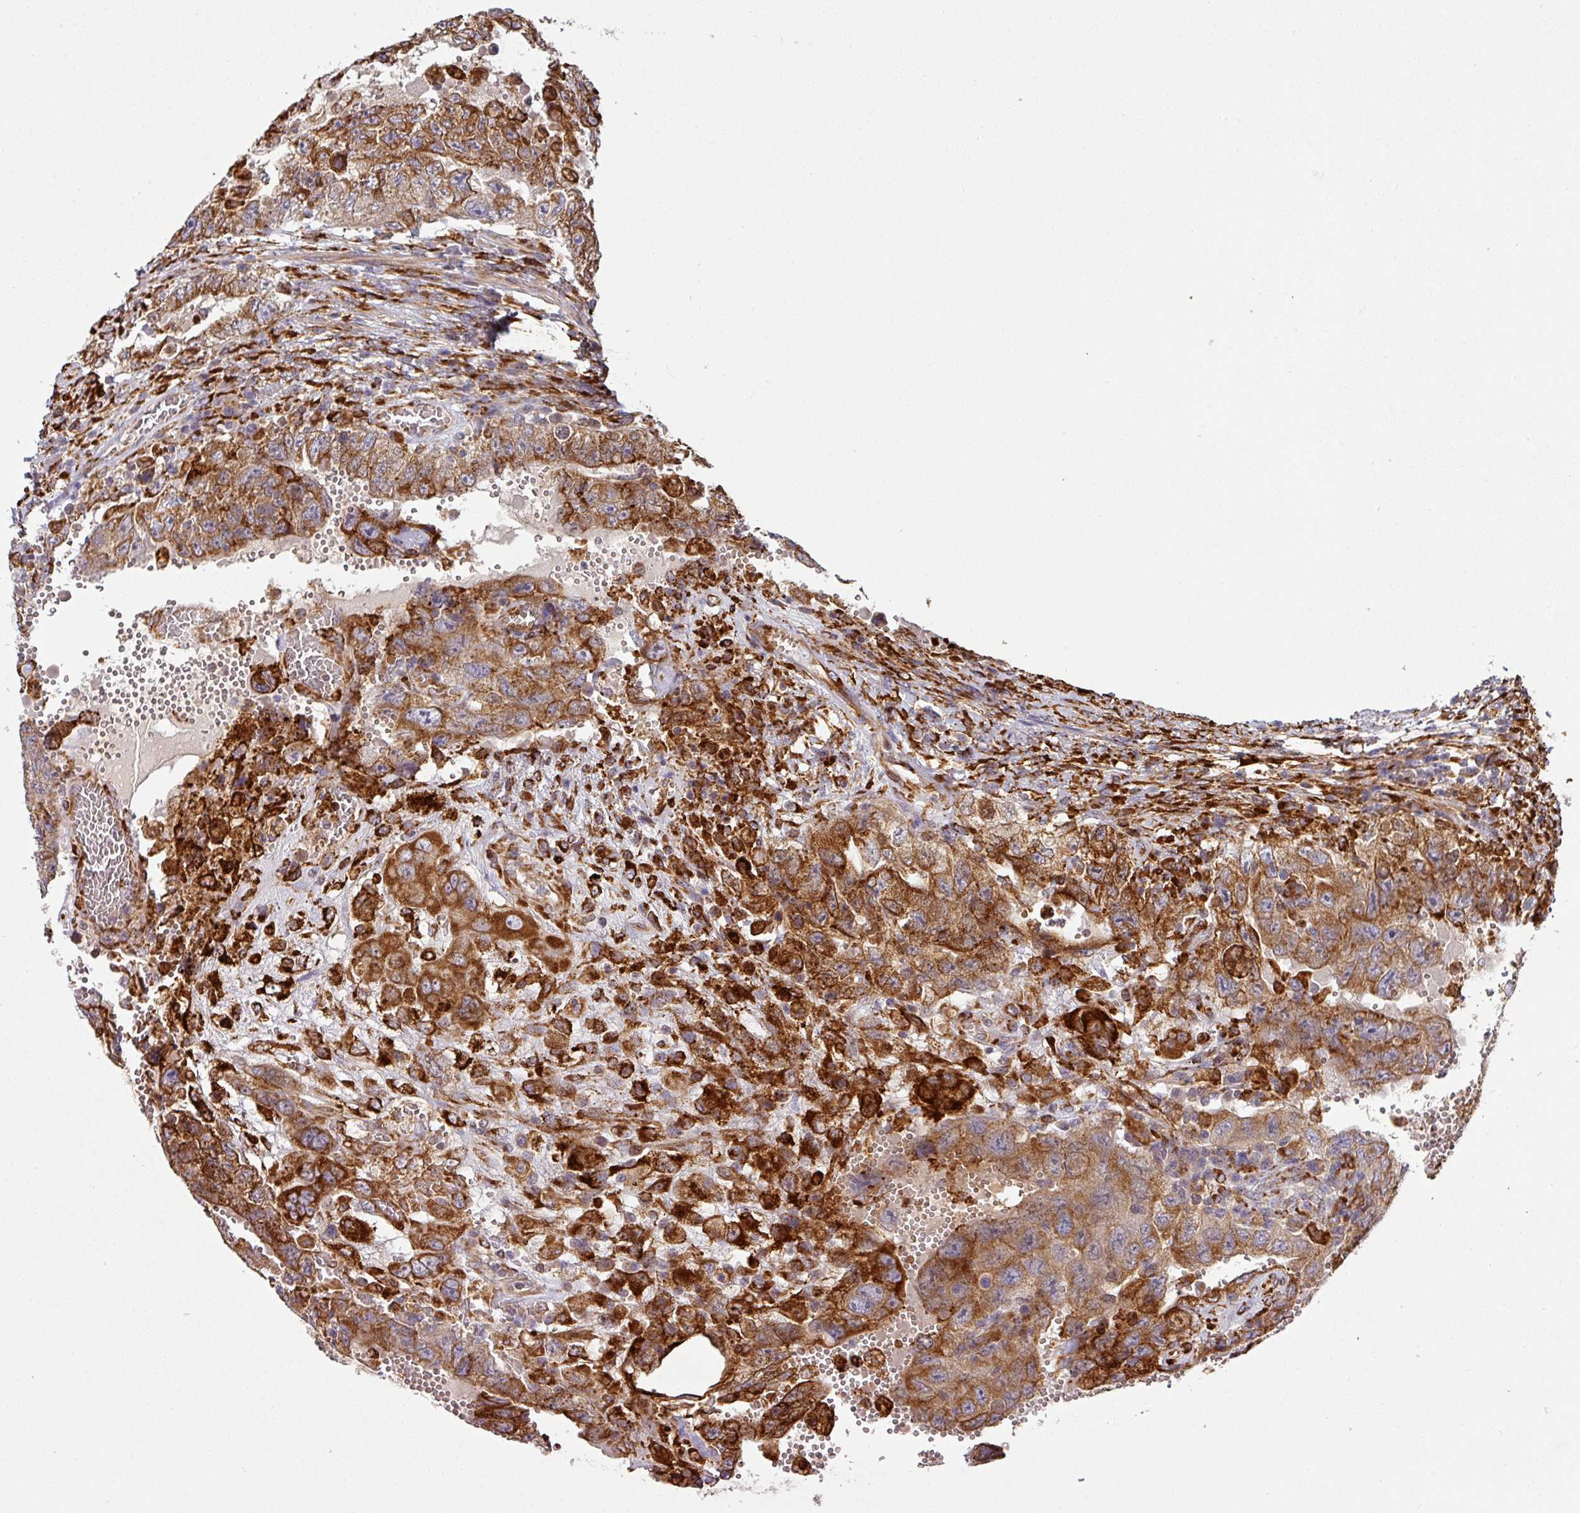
{"staining": {"intensity": "strong", "quantity": ">75%", "location": "cytoplasmic/membranous"}, "tissue": "testis cancer", "cell_type": "Tumor cells", "image_type": "cancer", "snomed": [{"axis": "morphology", "description": "Carcinoma, Embryonal, NOS"}, {"axis": "topography", "description": "Testis"}], "caption": "Testis cancer stained for a protein shows strong cytoplasmic/membranous positivity in tumor cells.", "gene": "ZNF268", "patient": {"sex": "male", "age": 26}}